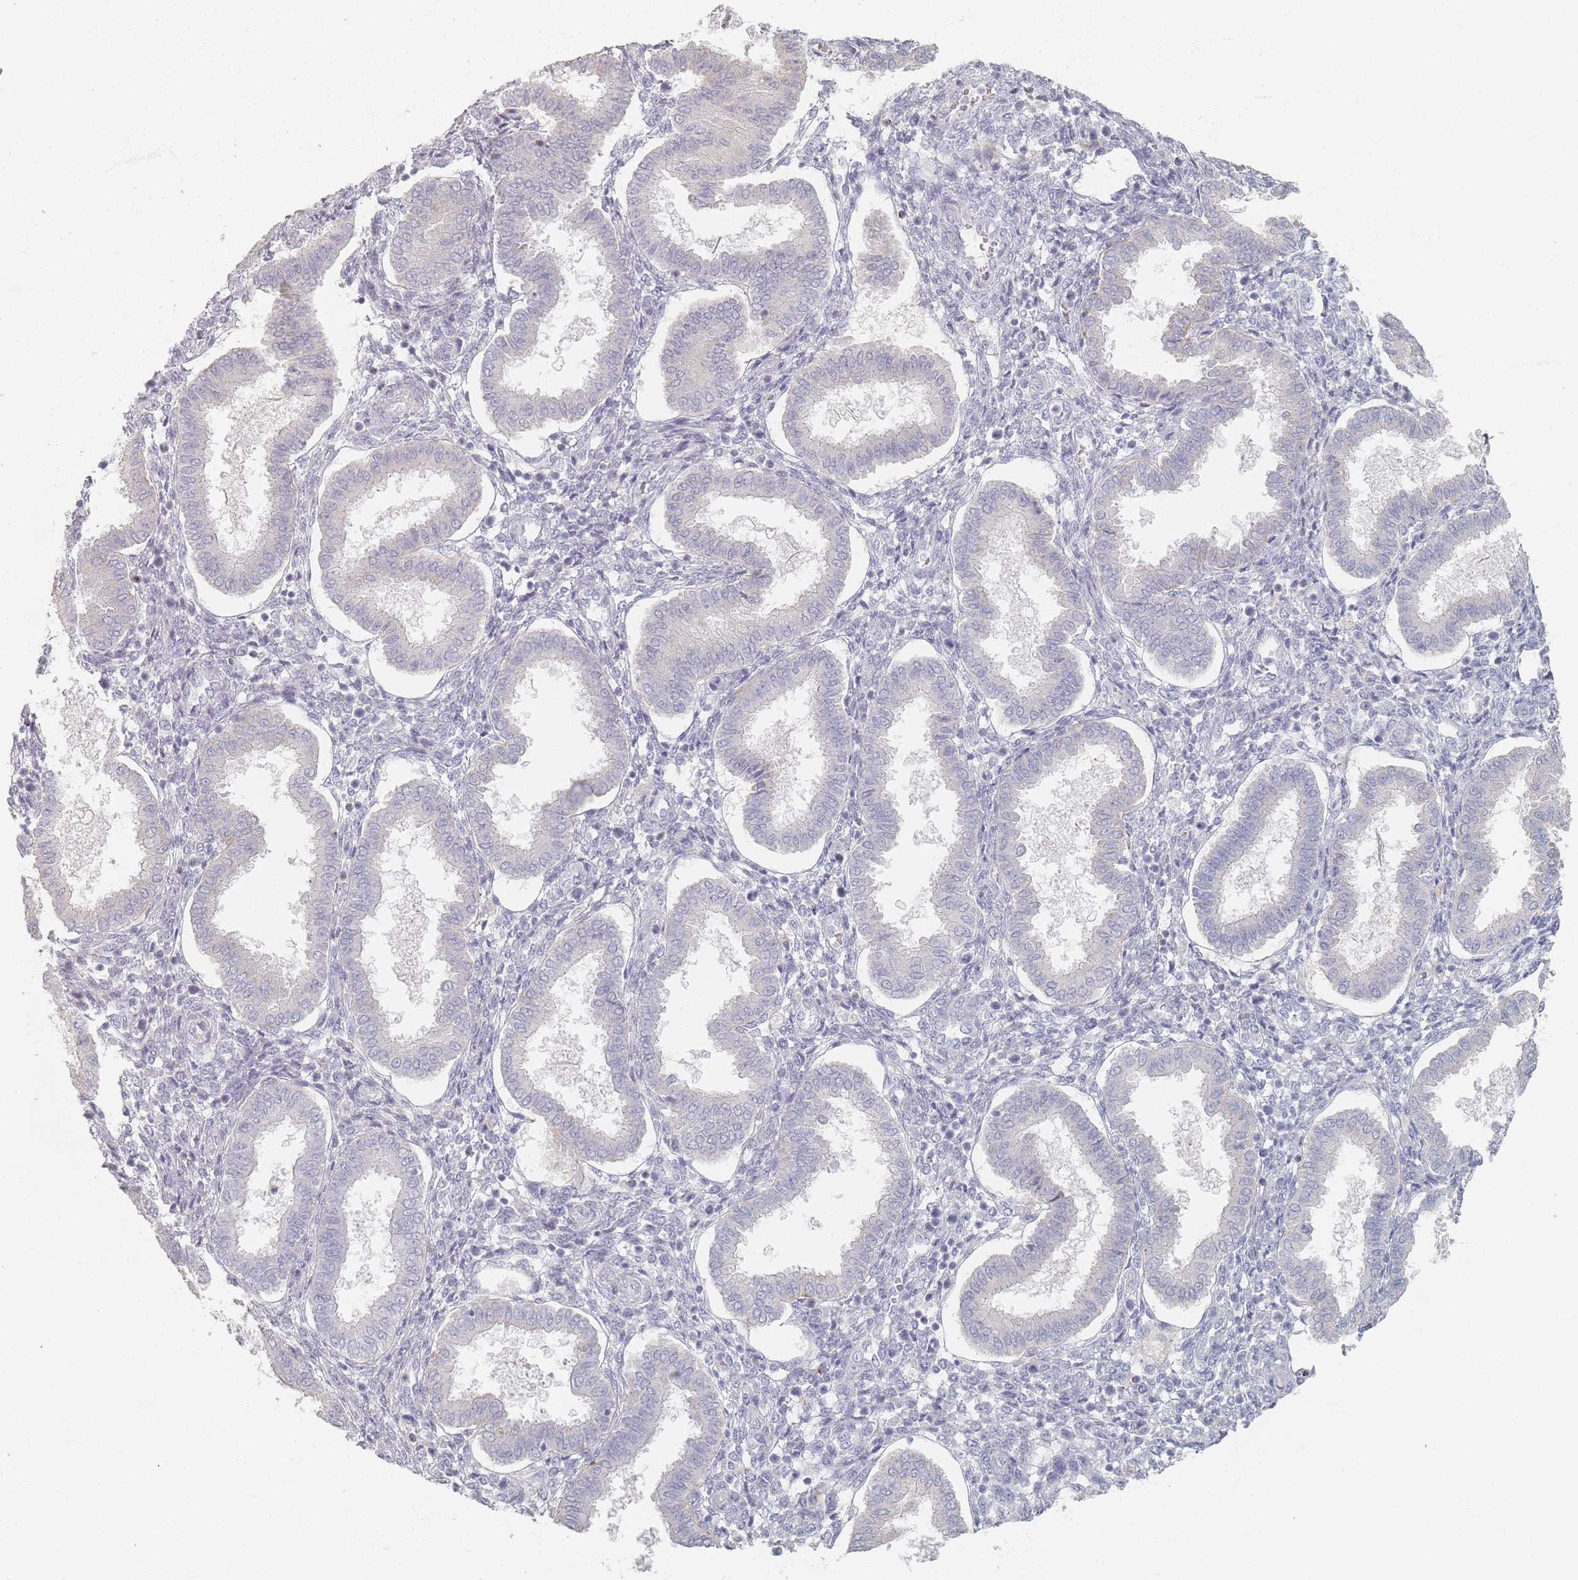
{"staining": {"intensity": "negative", "quantity": "none", "location": "none"}, "tissue": "endometrium", "cell_type": "Cells in endometrial stroma", "image_type": "normal", "snomed": [{"axis": "morphology", "description": "Normal tissue, NOS"}, {"axis": "topography", "description": "Endometrium"}], "caption": "Immunohistochemical staining of unremarkable endometrium exhibits no significant staining in cells in endometrial stroma.", "gene": "ENSG00000251357", "patient": {"sex": "female", "age": 24}}